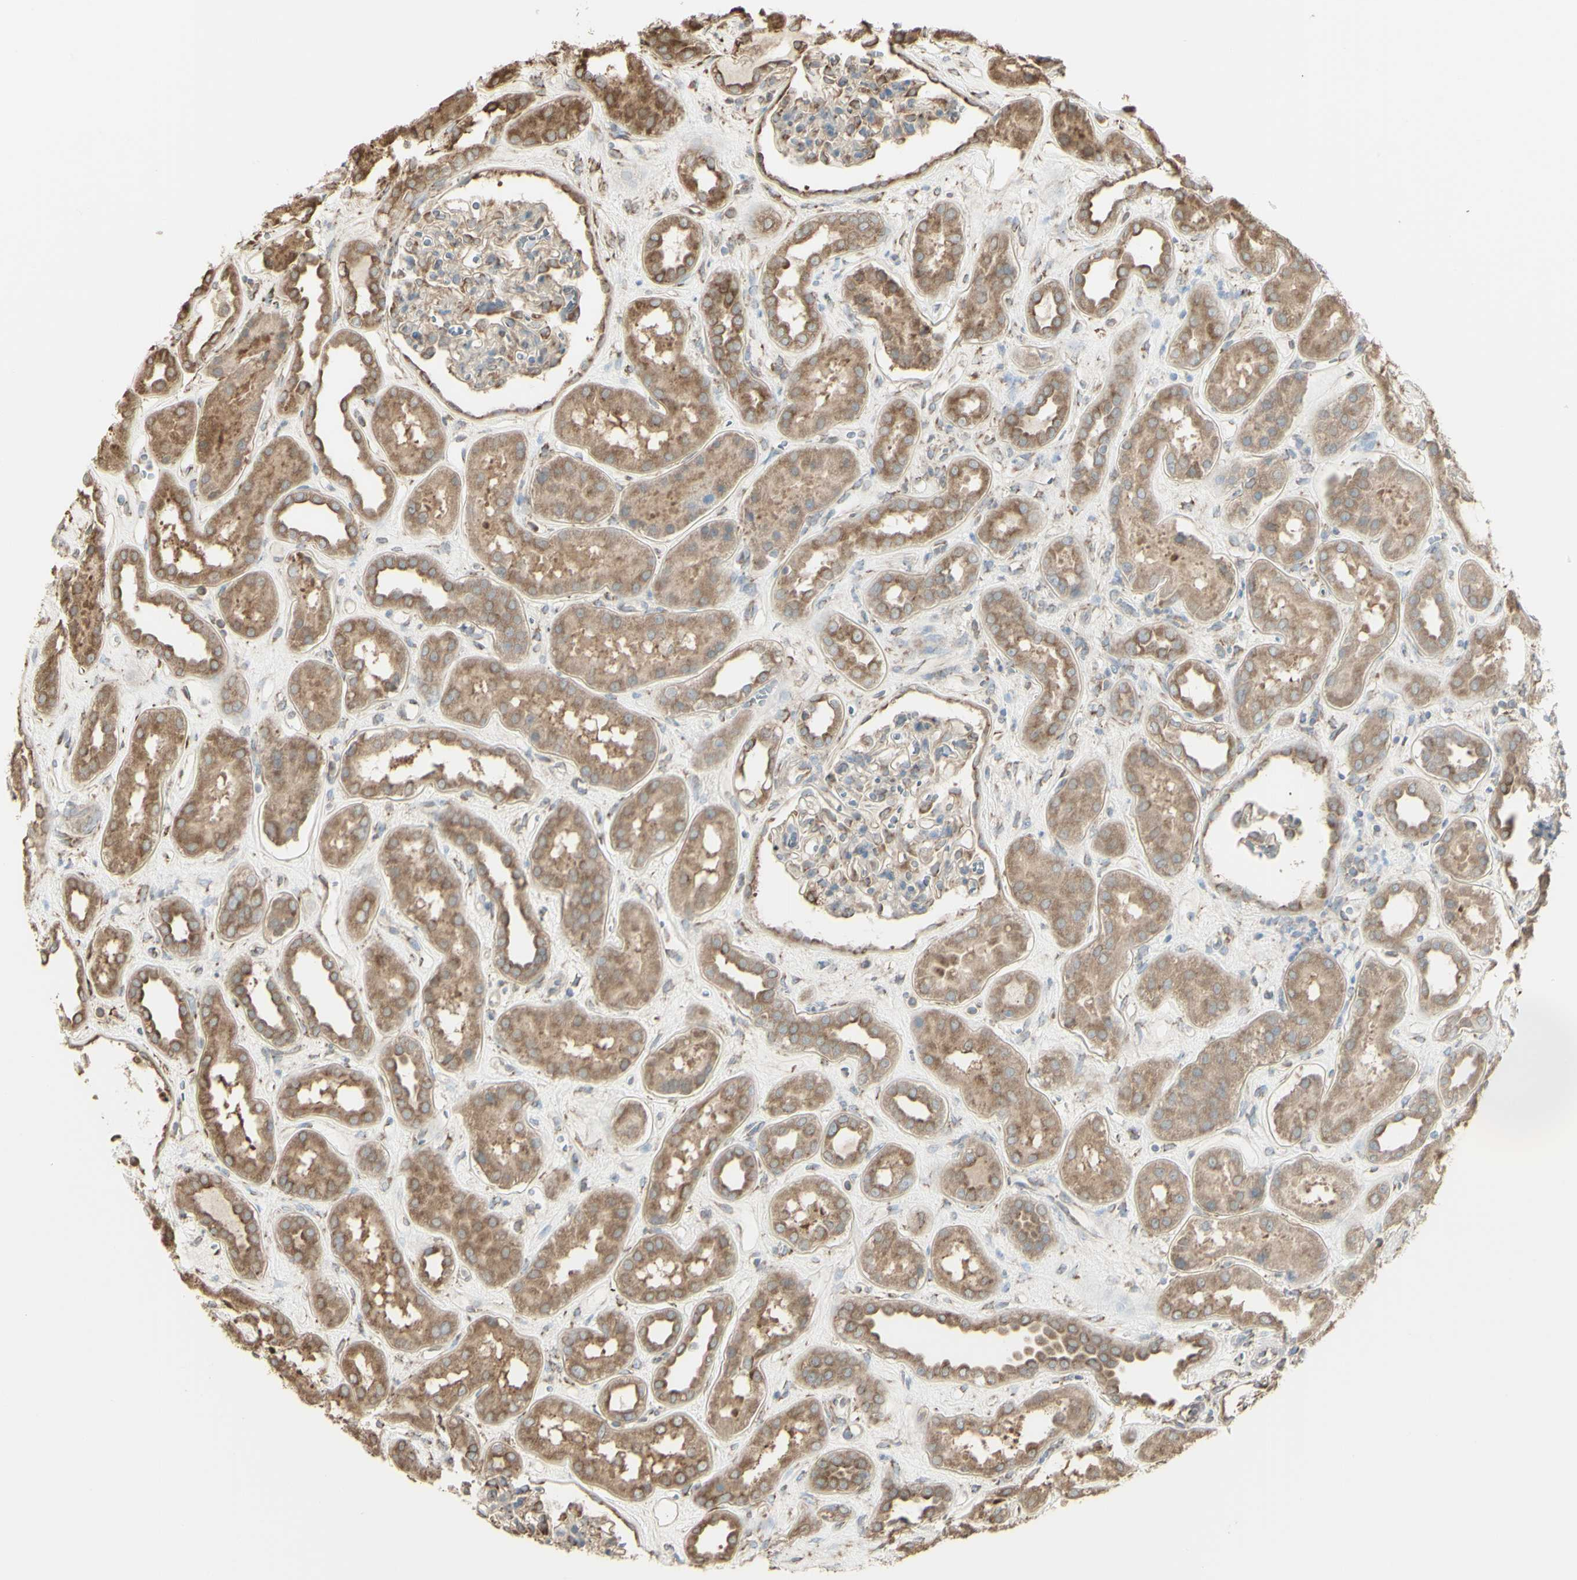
{"staining": {"intensity": "weak", "quantity": "25%-75%", "location": "cytoplasmic/membranous"}, "tissue": "kidney", "cell_type": "Cells in glomeruli", "image_type": "normal", "snomed": [{"axis": "morphology", "description": "Normal tissue, NOS"}, {"axis": "topography", "description": "Kidney"}], "caption": "This histopathology image displays immunohistochemistry staining of benign human kidney, with low weak cytoplasmic/membranous positivity in about 25%-75% of cells in glomeruli.", "gene": "EEF1B2", "patient": {"sex": "male", "age": 59}}